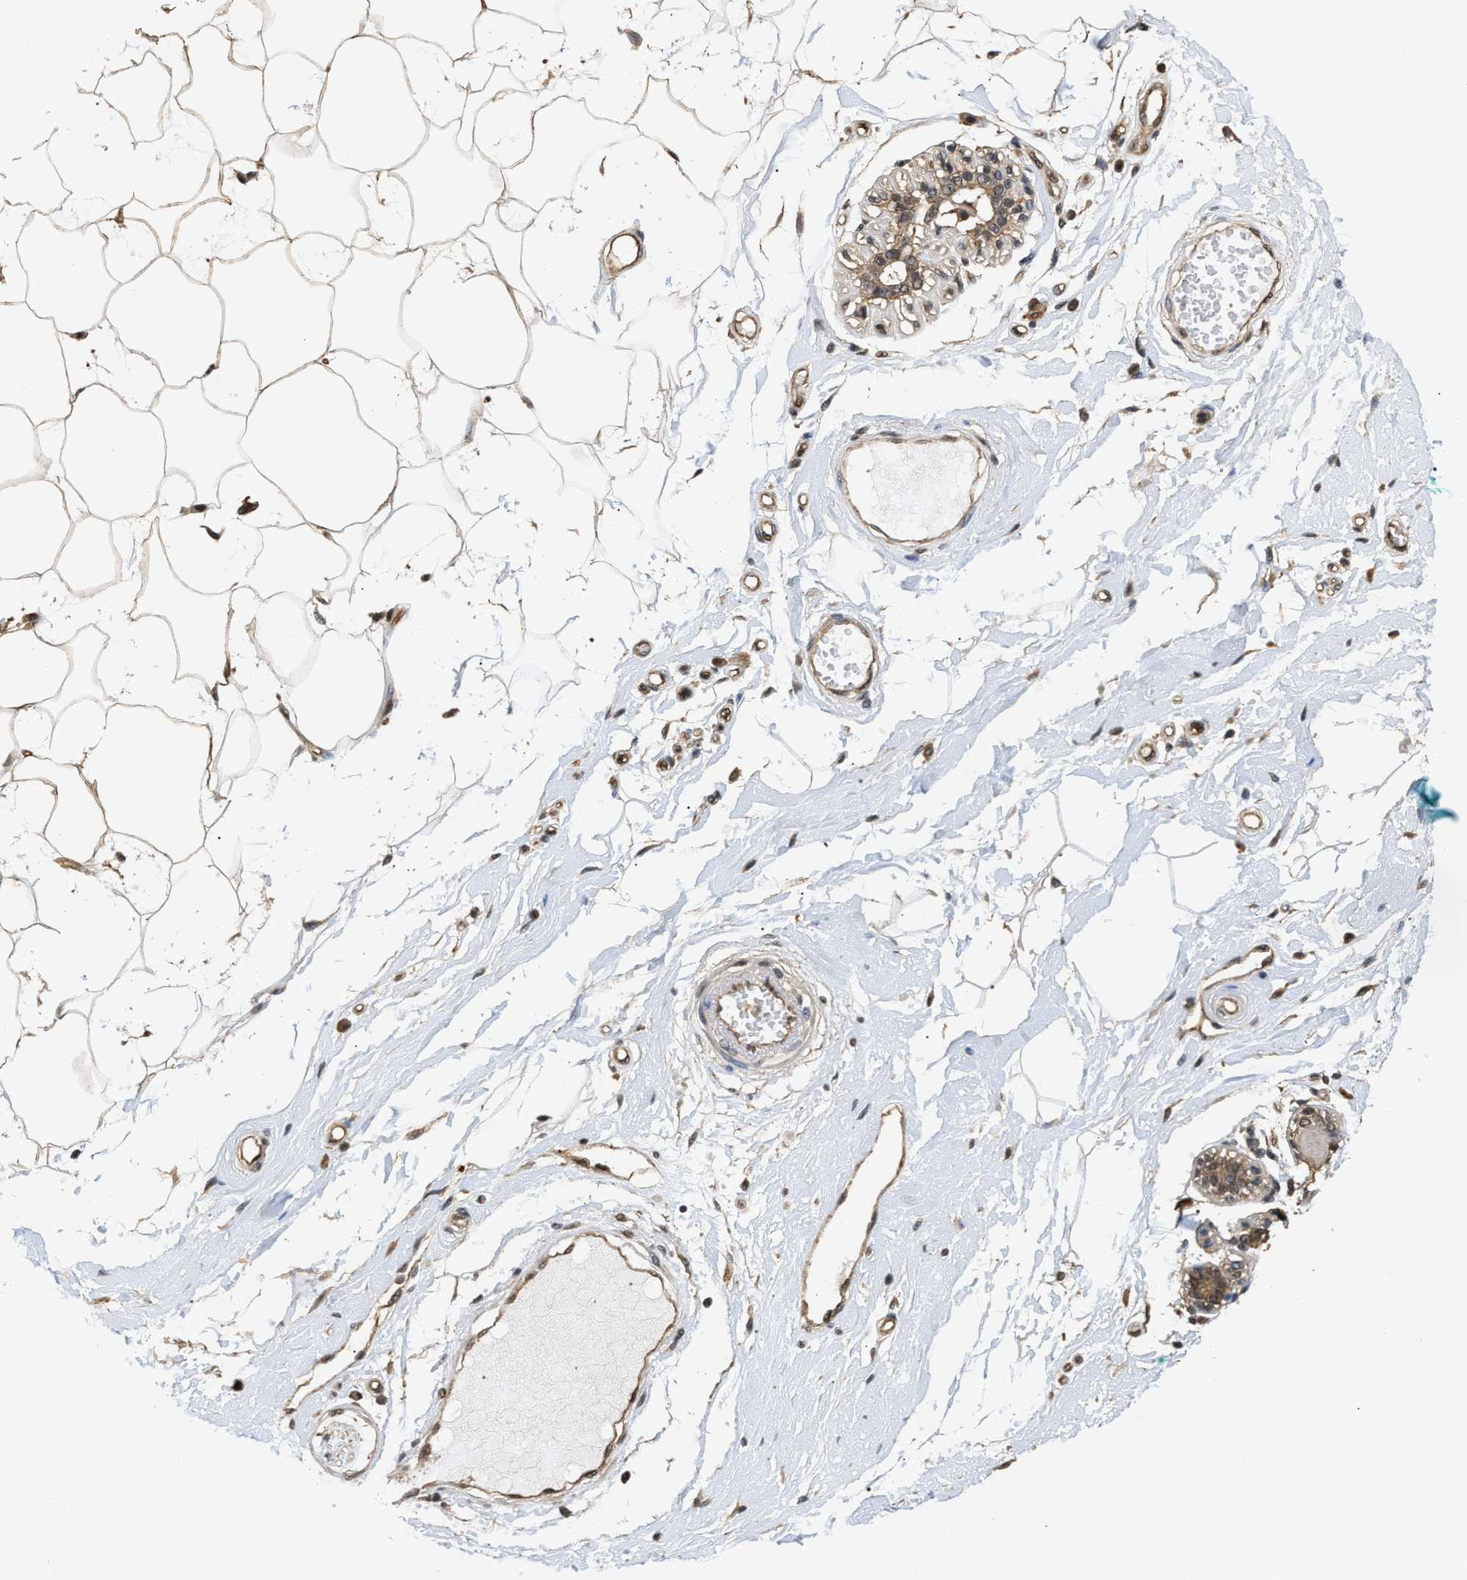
{"staining": {"intensity": "moderate", "quantity": ">75%", "location": "cytoplasmic/membranous,nuclear"}, "tissue": "breast", "cell_type": "Adipocytes", "image_type": "normal", "snomed": [{"axis": "morphology", "description": "Normal tissue, NOS"}, {"axis": "morphology", "description": "Lobular carcinoma"}, {"axis": "topography", "description": "Breast"}], "caption": "Breast stained with a brown dye demonstrates moderate cytoplasmic/membranous,nuclear positive staining in about >75% of adipocytes.", "gene": "SCAI", "patient": {"sex": "female", "age": 59}}